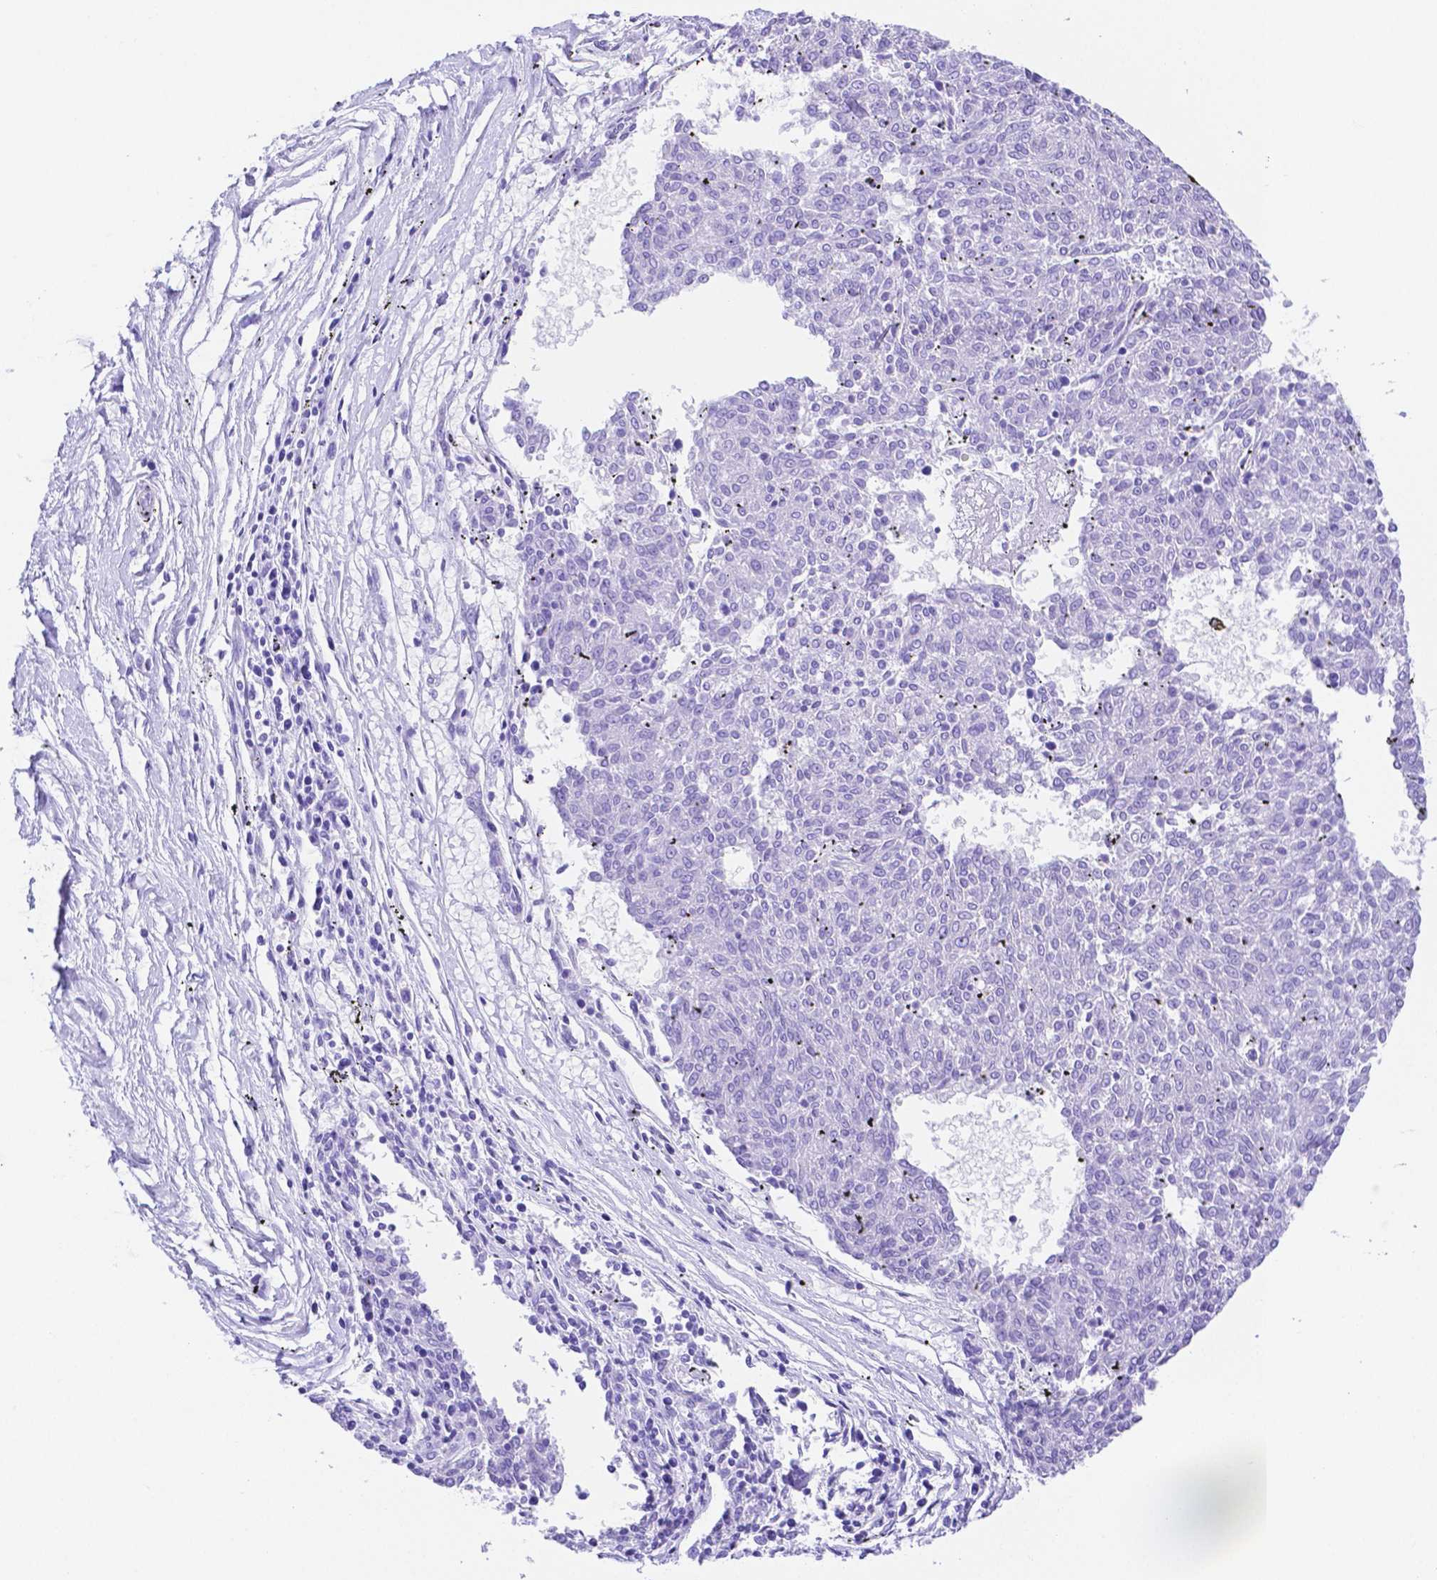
{"staining": {"intensity": "negative", "quantity": "none", "location": "none"}, "tissue": "melanoma", "cell_type": "Tumor cells", "image_type": "cancer", "snomed": [{"axis": "morphology", "description": "Malignant melanoma, NOS"}, {"axis": "topography", "description": "Skin"}], "caption": "This is an immunohistochemistry (IHC) micrograph of human melanoma. There is no expression in tumor cells.", "gene": "SMR3A", "patient": {"sex": "female", "age": 72}}